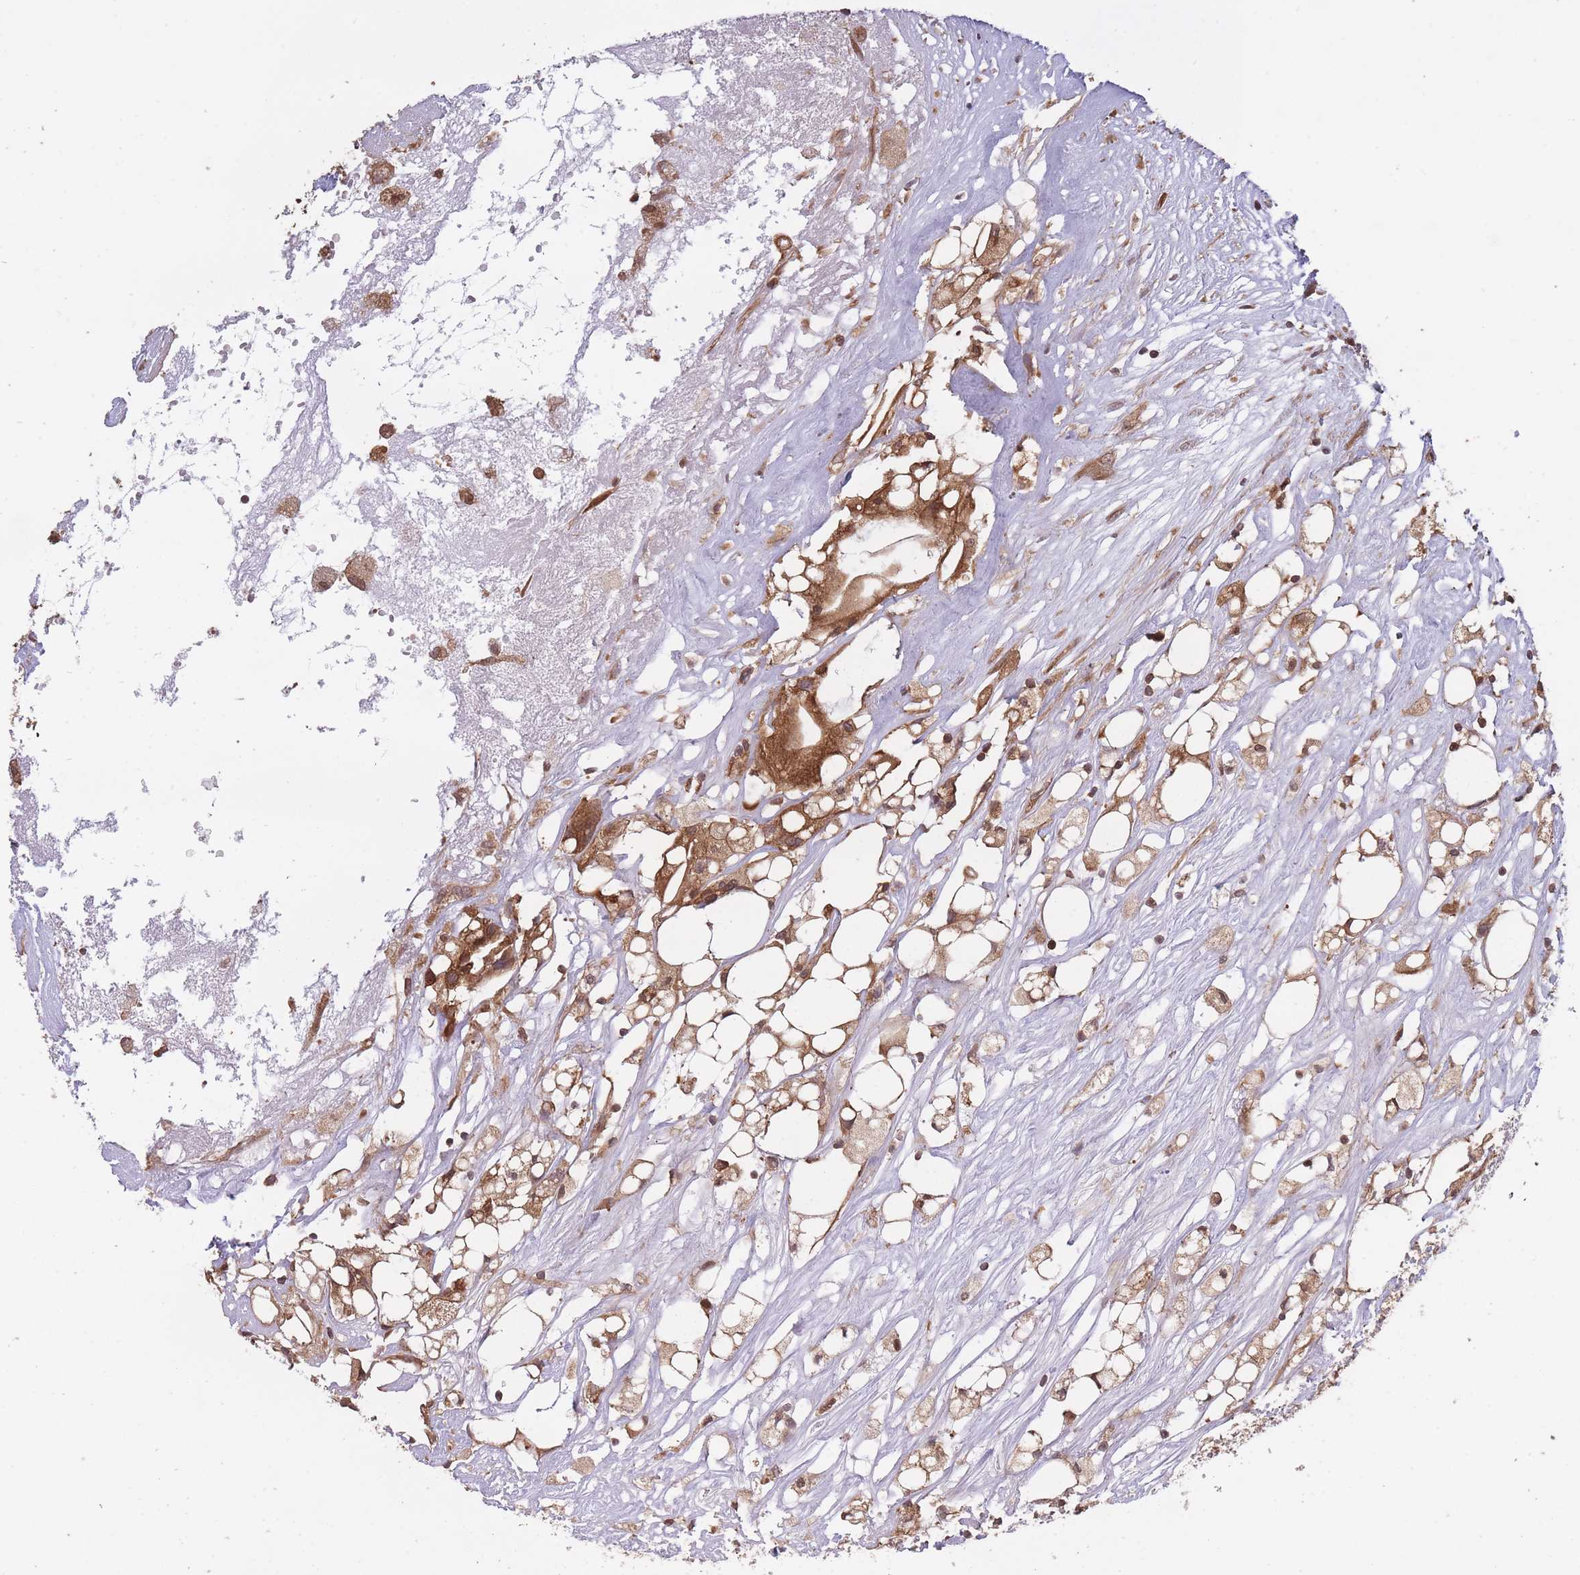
{"staining": {"intensity": "moderate", "quantity": ">75%", "location": "cytoplasmic/membranous"}, "tissue": "renal cancer", "cell_type": "Tumor cells", "image_type": "cancer", "snomed": [{"axis": "morphology", "description": "Adenocarcinoma, NOS"}, {"axis": "topography", "description": "Kidney"}], "caption": "Adenocarcinoma (renal) stained for a protein exhibits moderate cytoplasmic/membranous positivity in tumor cells. Using DAB (brown) and hematoxylin (blue) stains, captured at high magnification using brightfield microscopy.", "gene": "ARL13B", "patient": {"sex": "male", "age": 59}}